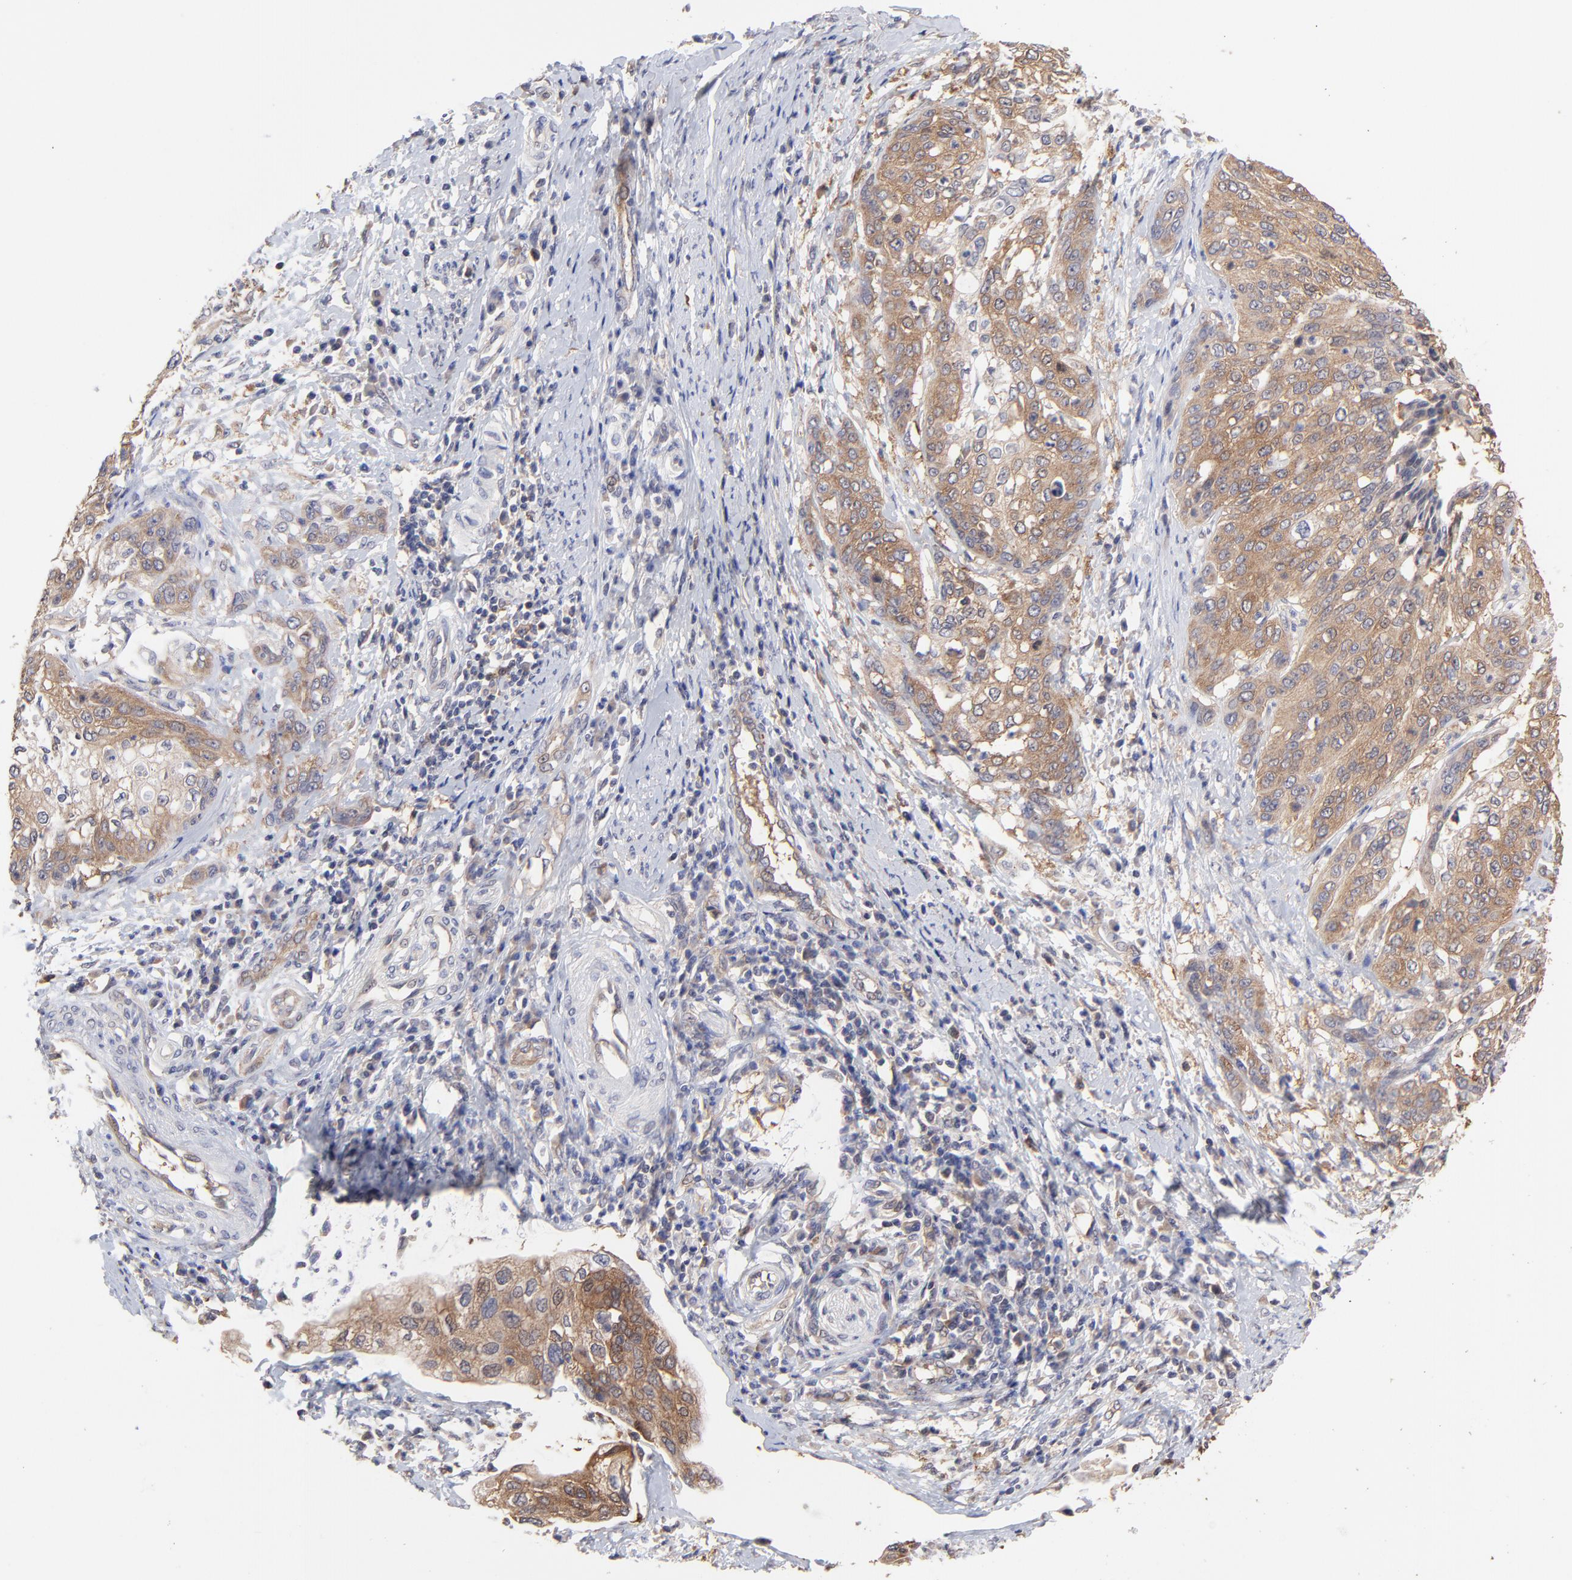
{"staining": {"intensity": "moderate", "quantity": ">75%", "location": "cytoplasmic/membranous"}, "tissue": "cervical cancer", "cell_type": "Tumor cells", "image_type": "cancer", "snomed": [{"axis": "morphology", "description": "Squamous cell carcinoma, NOS"}, {"axis": "topography", "description": "Cervix"}], "caption": "Protein expression analysis of cervical cancer displays moderate cytoplasmic/membranous staining in about >75% of tumor cells.", "gene": "GART", "patient": {"sex": "female", "age": 41}}